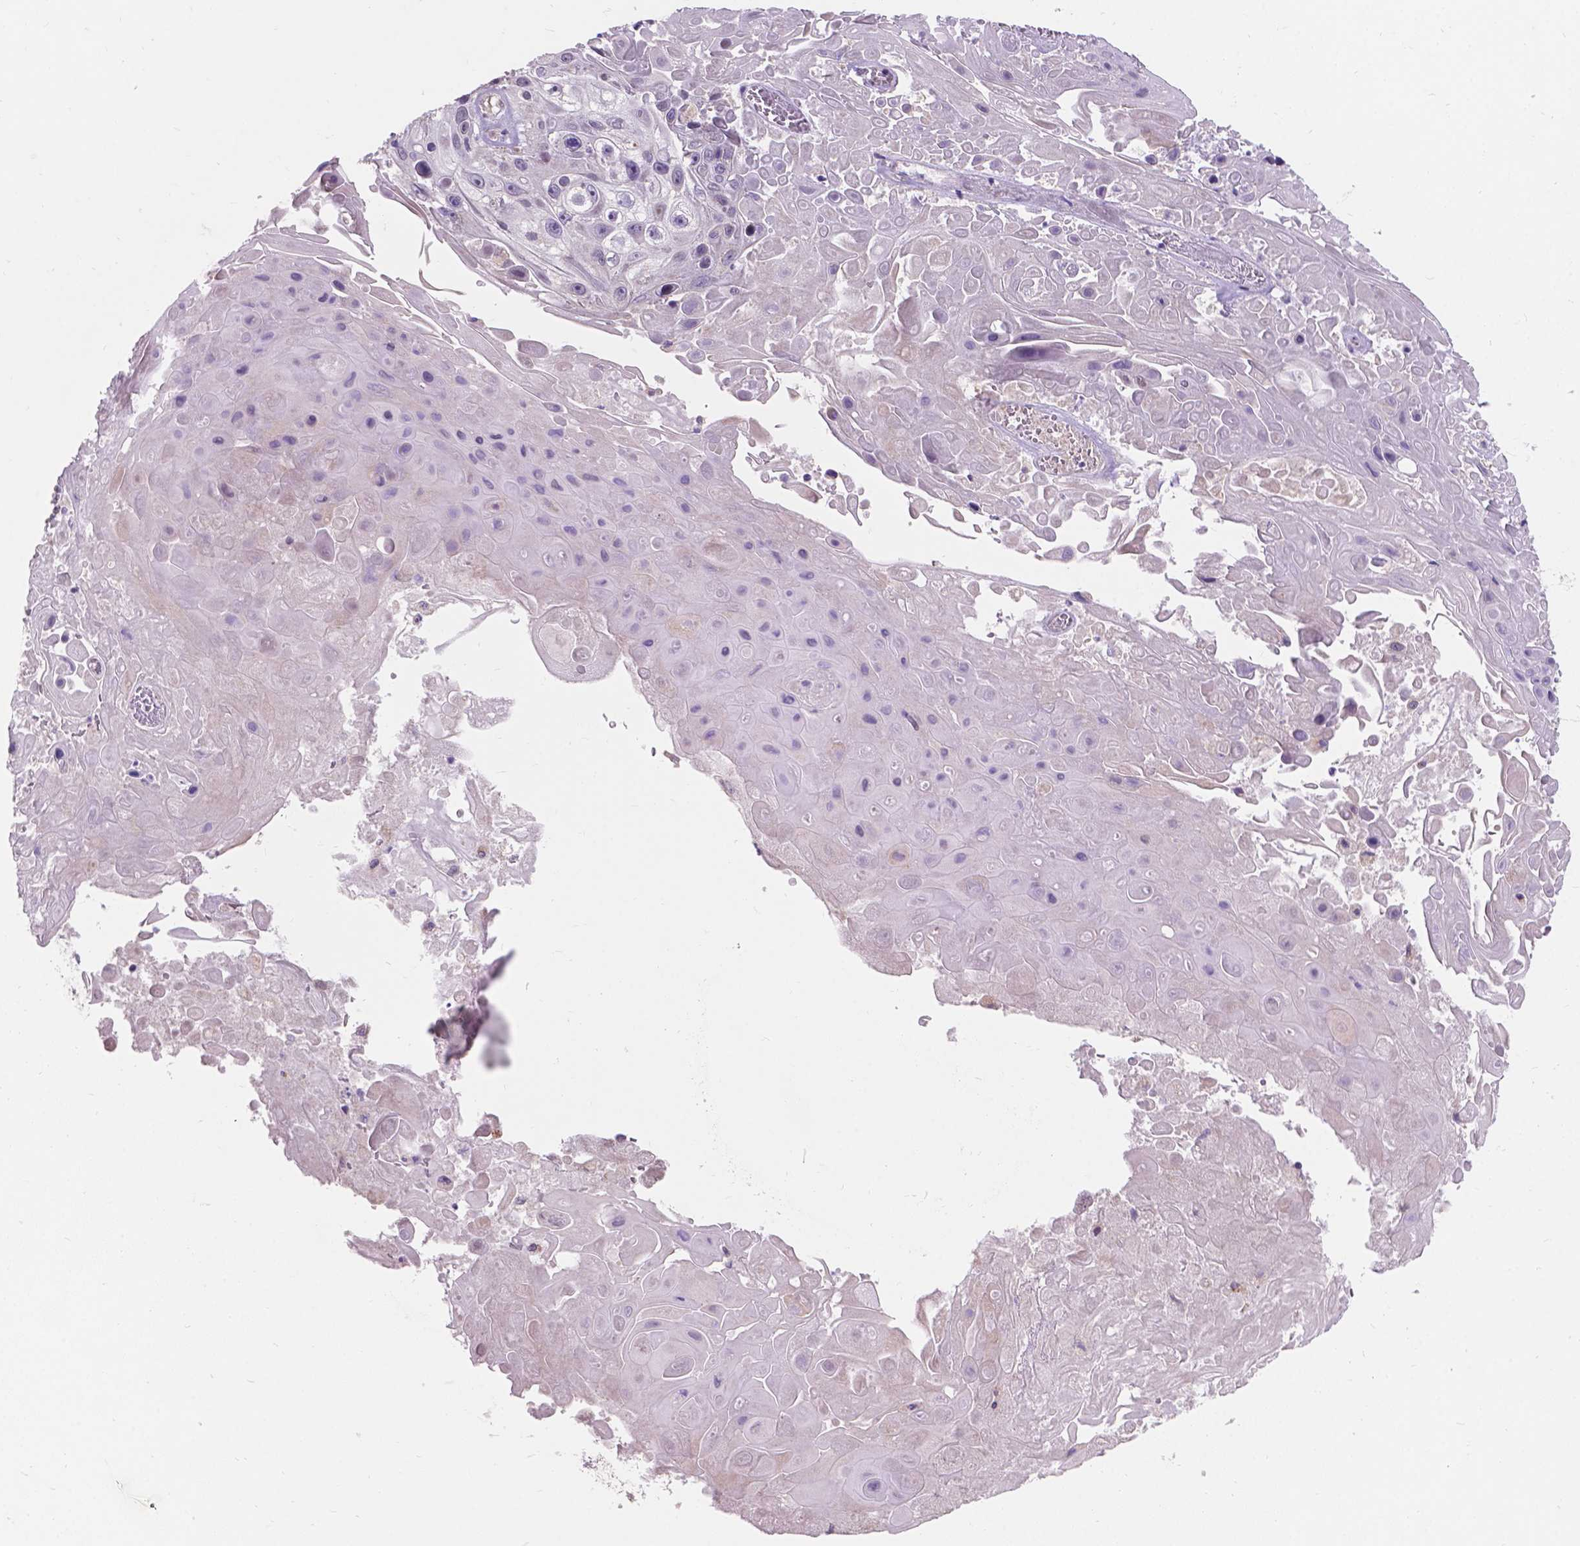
{"staining": {"intensity": "negative", "quantity": "none", "location": "none"}, "tissue": "skin cancer", "cell_type": "Tumor cells", "image_type": "cancer", "snomed": [{"axis": "morphology", "description": "Squamous cell carcinoma, NOS"}, {"axis": "topography", "description": "Skin"}], "caption": "This is a photomicrograph of IHC staining of skin cancer, which shows no staining in tumor cells.", "gene": "MYH14", "patient": {"sex": "male", "age": 82}}